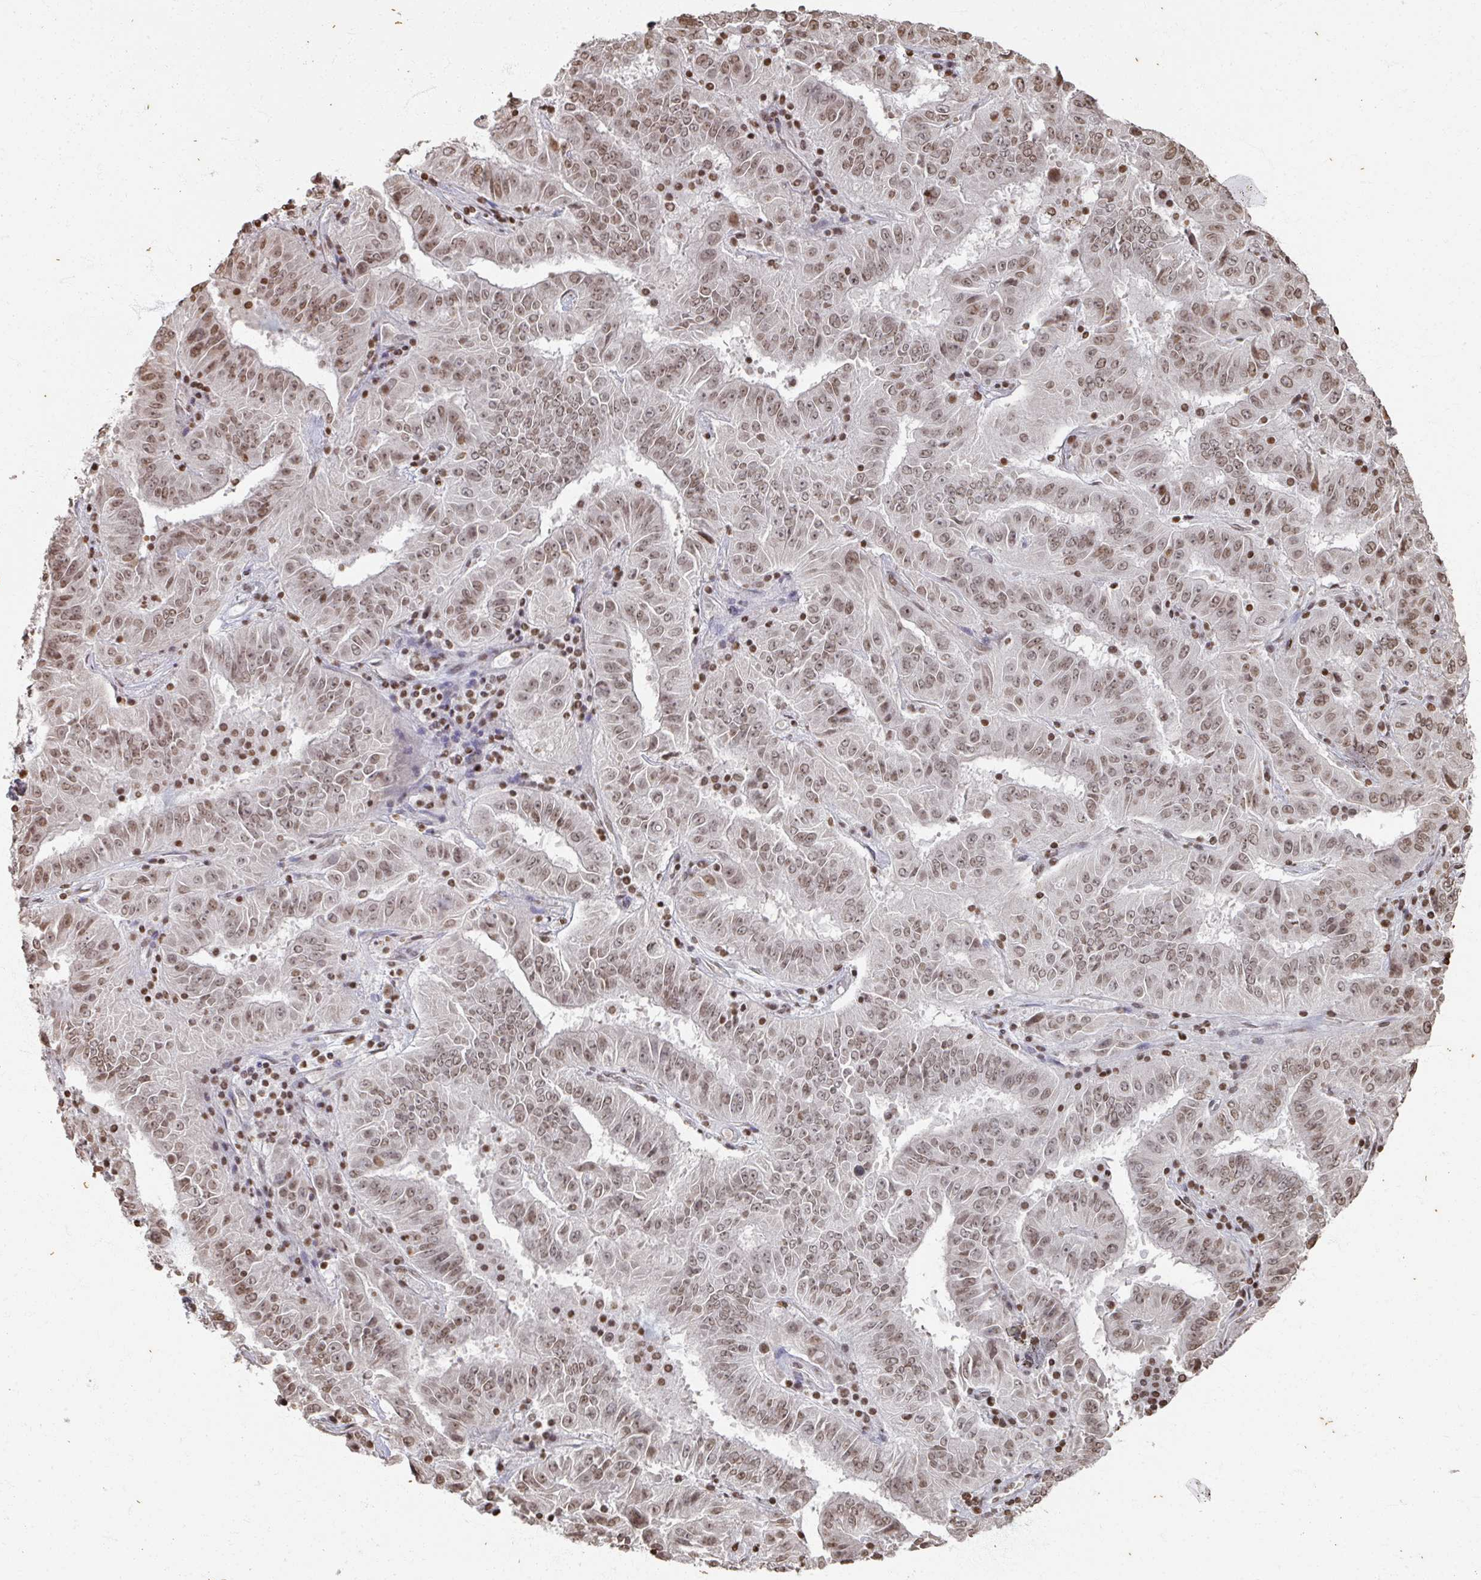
{"staining": {"intensity": "moderate", "quantity": ">75%", "location": "nuclear"}, "tissue": "pancreatic cancer", "cell_type": "Tumor cells", "image_type": "cancer", "snomed": [{"axis": "morphology", "description": "Adenocarcinoma, NOS"}, {"axis": "topography", "description": "Pancreas"}], "caption": "Immunohistochemical staining of human pancreatic adenocarcinoma shows medium levels of moderate nuclear protein expression in approximately >75% of tumor cells.", "gene": "DCUN1D5", "patient": {"sex": "male", "age": 63}}